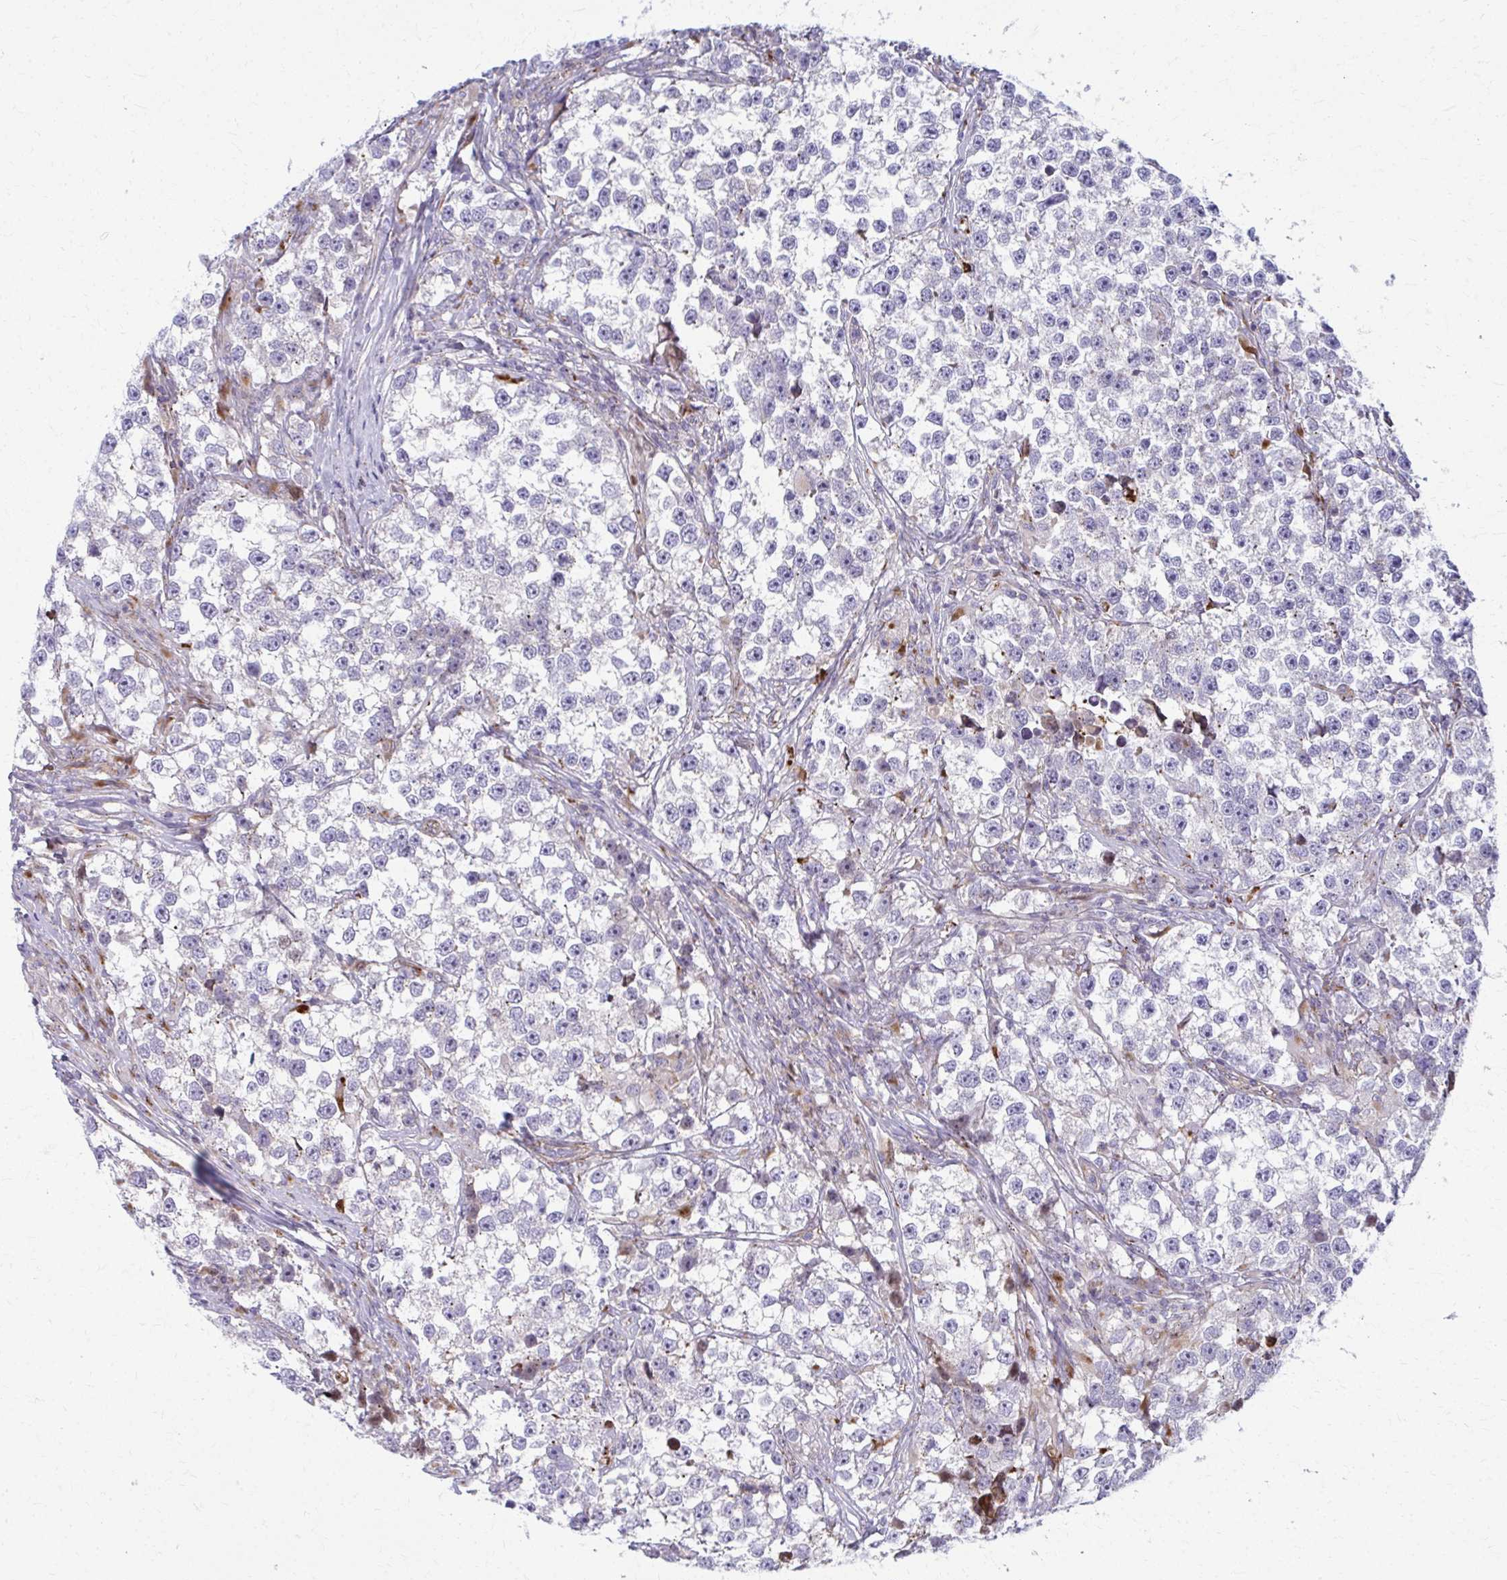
{"staining": {"intensity": "negative", "quantity": "none", "location": "none"}, "tissue": "testis cancer", "cell_type": "Tumor cells", "image_type": "cancer", "snomed": [{"axis": "morphology", "description": "Seminoma, NOS"}, {"axis": "topography", "description": "Testis"}], "caption": "DAB (3,3'-diaminobenzidine) immunohistochemical staining of testis cancer (seminoma) demonstrates no significant positivity in tumor cells. (Stains: DAB immunohistochemistry with hematoxylin counter stain, Microscopy: brightfield microscopy at high magnification).", "gene": "LRRC4B", "patient": {"sex": "male", "age": 46}}